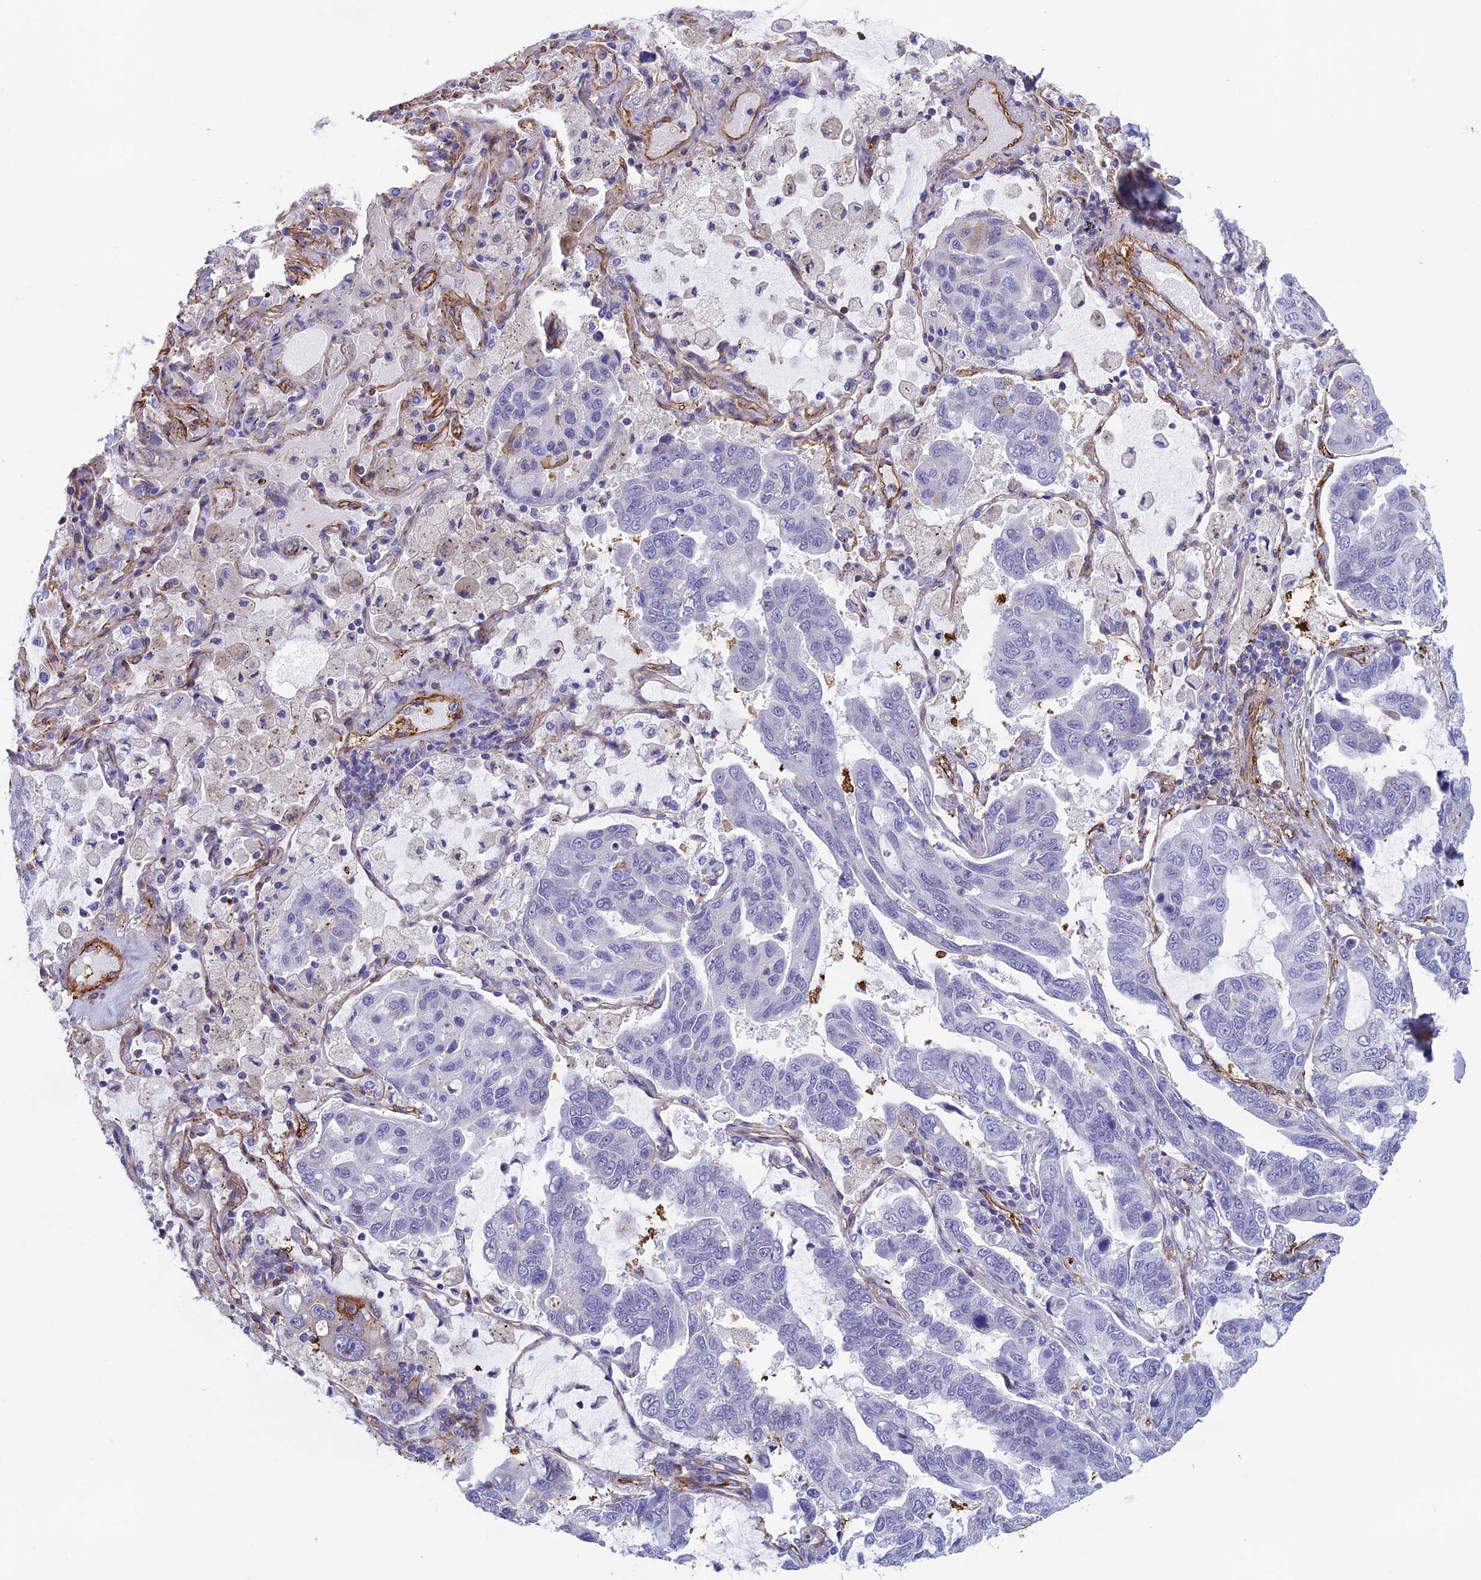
{"staining": {"intensity": "moderate", "quantity": "<25%", "location": "cytoplasmic/membranous"}, "tissue": "lung cancer", "cell_type": "Tumor cells", "image_type": "cancer", "snomed": [{"axis": "morphology", "description": "Adenocarcinoma, NOS"}, {"axis": "topography", "description": "Lung"}], "caption": "High-magnification brightfield microscopy of lung cancer (adenocarcinoma) stained with DAB (3,3'-diaminobenzidine) (brown) and counterstained with hematoxylin (blue). tumor cells exhibit moderate cytoplasmic/membranous positivity is present in approximately<25% of cells.", "gene": "ANGPTL2", "patient": {"sex": "male", "age": 64}}